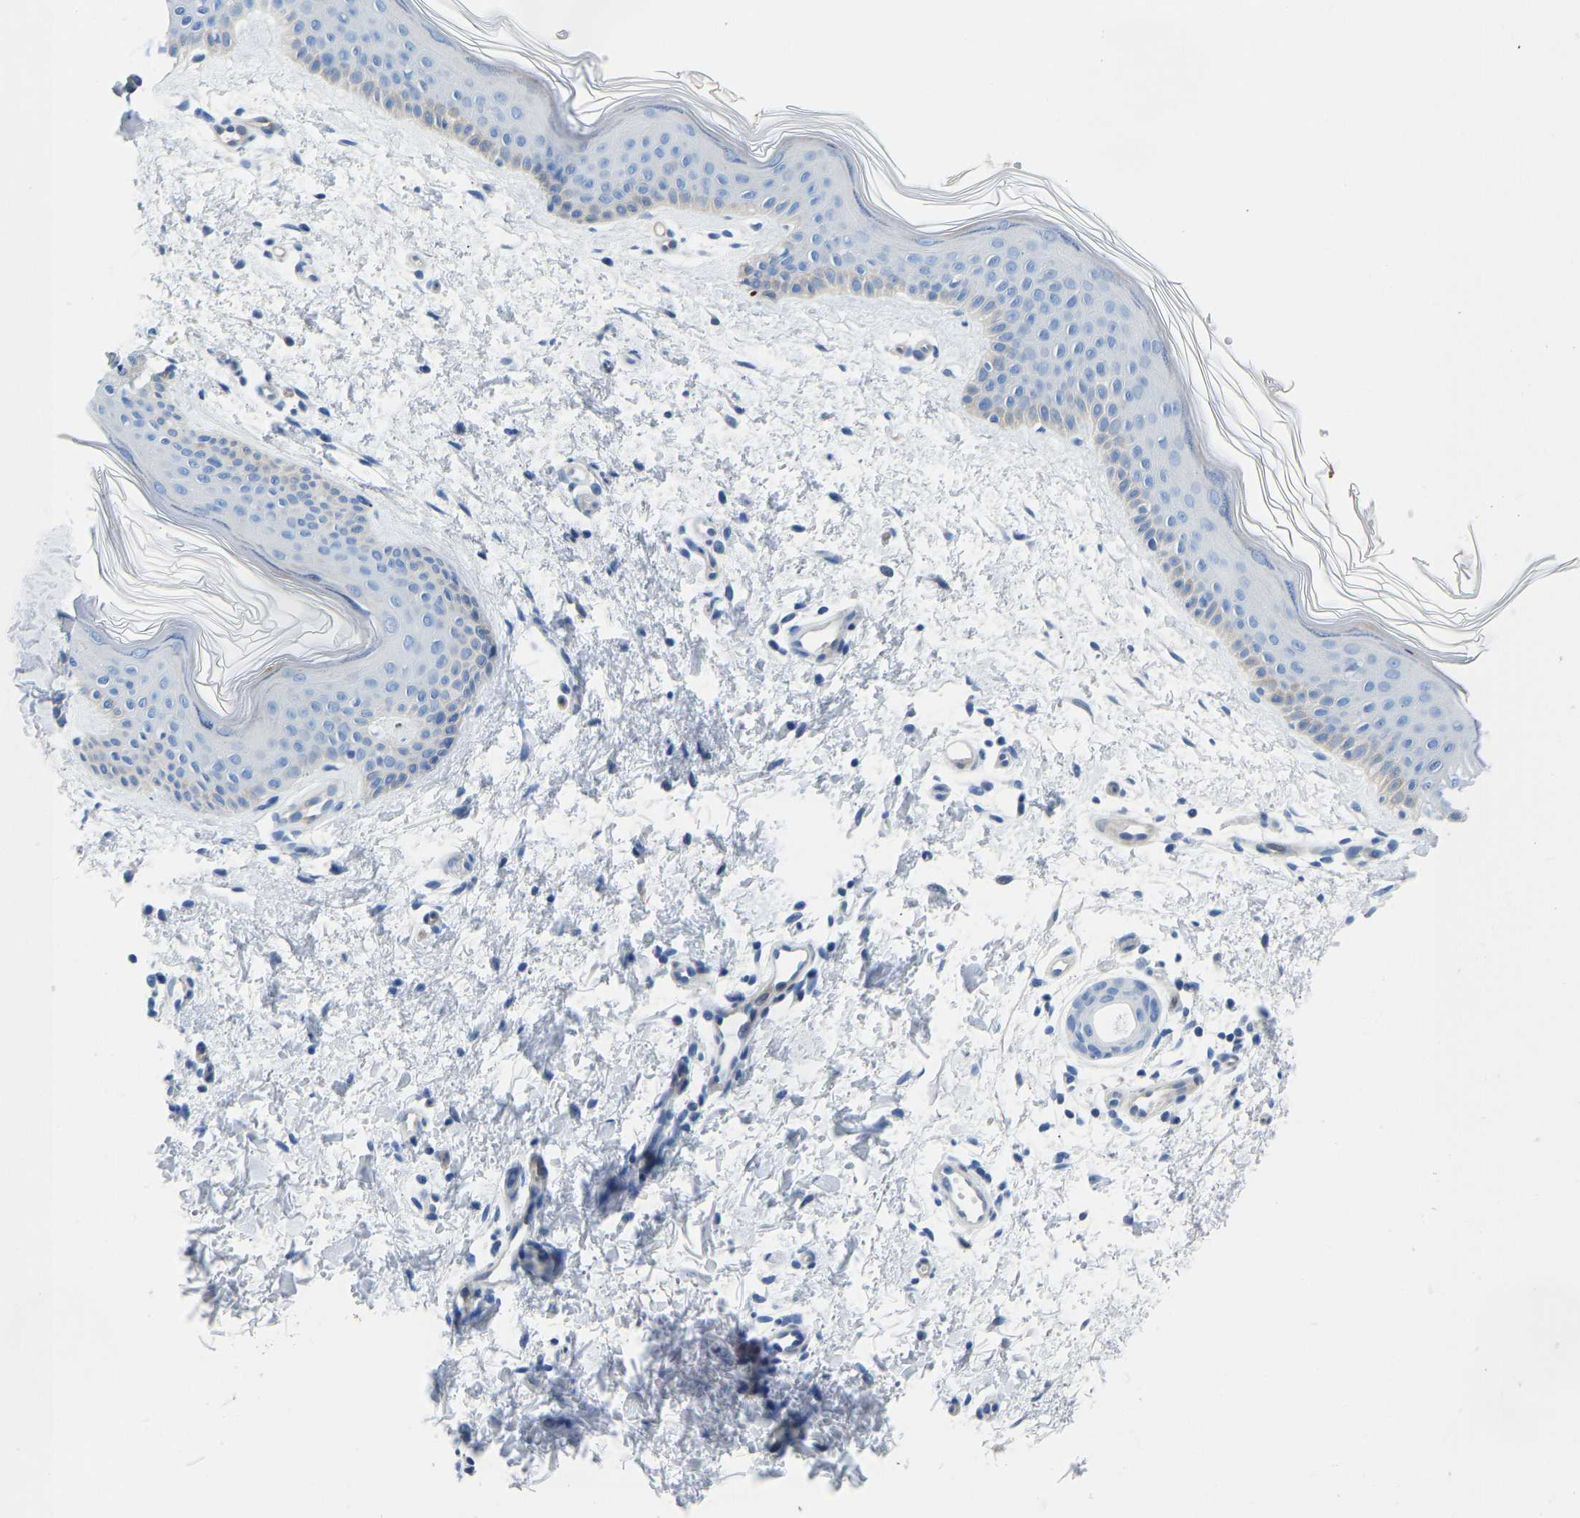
{"staining": {"intensity": "negative", "quantity": "none", "location": "none"}, "tissue": "skin", "cell_type": "Fibroblasts", "image_type": "normal", "snomed": [{"axis": "morphology", "description": "Normal tissue, NOS"}, {"axis": "morphology", "description": "Malignant melanoma, NOS"}, {"axis": "topography", "description": "Skin"}], "caption": "IHC image of normal skin: skin stained with DAB (3,3'-diaminobenzidine) exhibits no significant protein positivity in fibroblasts.", "gene": "NKAIN3", "patient": {"sex": "male", "age": 83}}